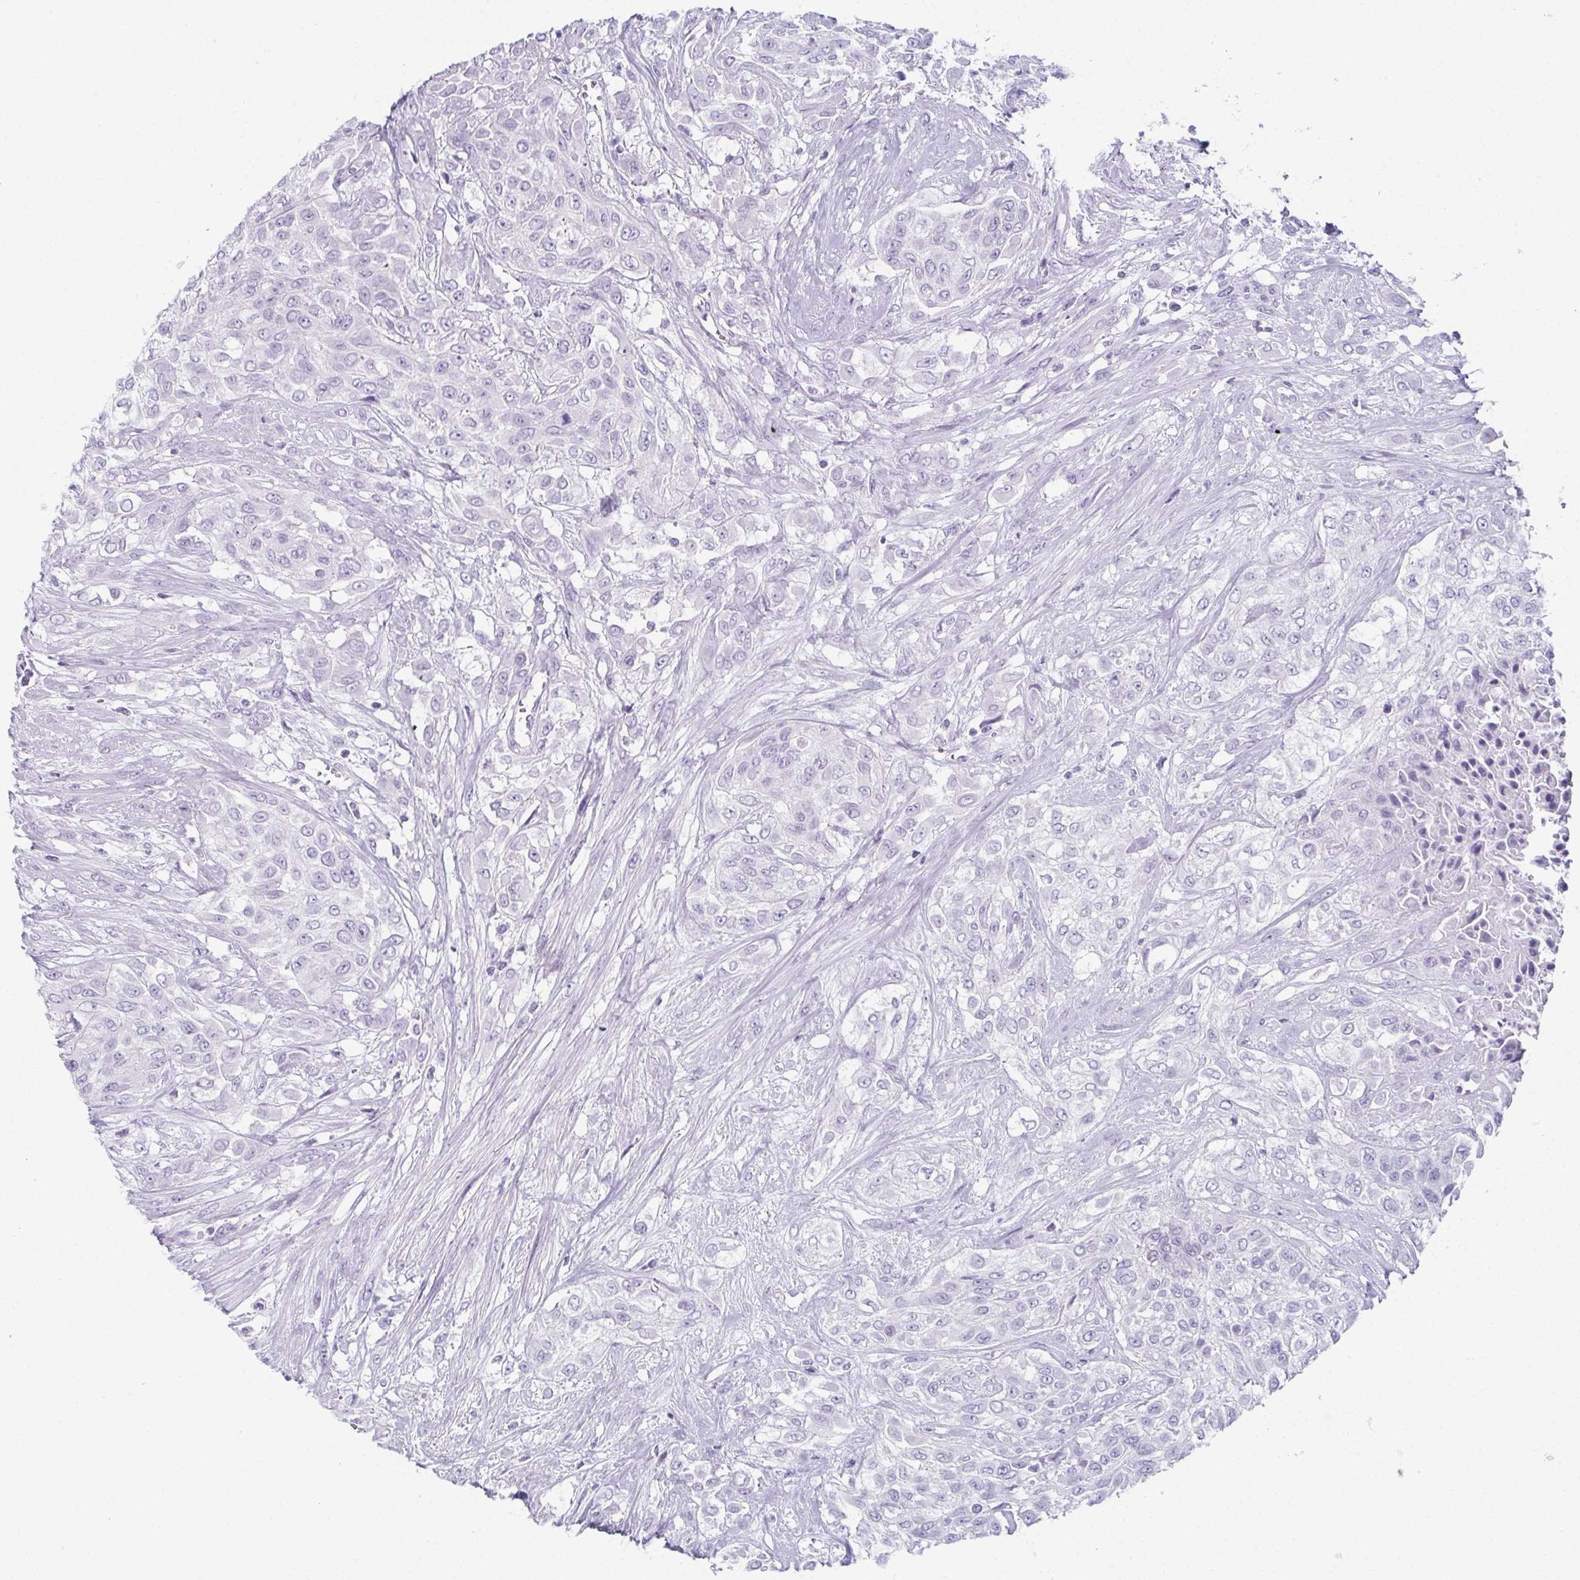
{"staining": {"intensity": "negative", "quantity": "none", "location": "none"}, "tissue": "urothelial cancer", "cell_type": "Tumor cells", "image_type": "cancer", "snomed": [{"axis": "morphology", "description": "Urothelial carcinoma, High grade"}, {"axis": "topography", "description": "Urinary bladder"}], "caption": "The immunohistochemistry (IHC) image has no significant positivity in tumor cells of high-grade urothelial carcinoma tissue.", "gene": "ENKUR", "patient": {"sex": "male", "age": 57}}